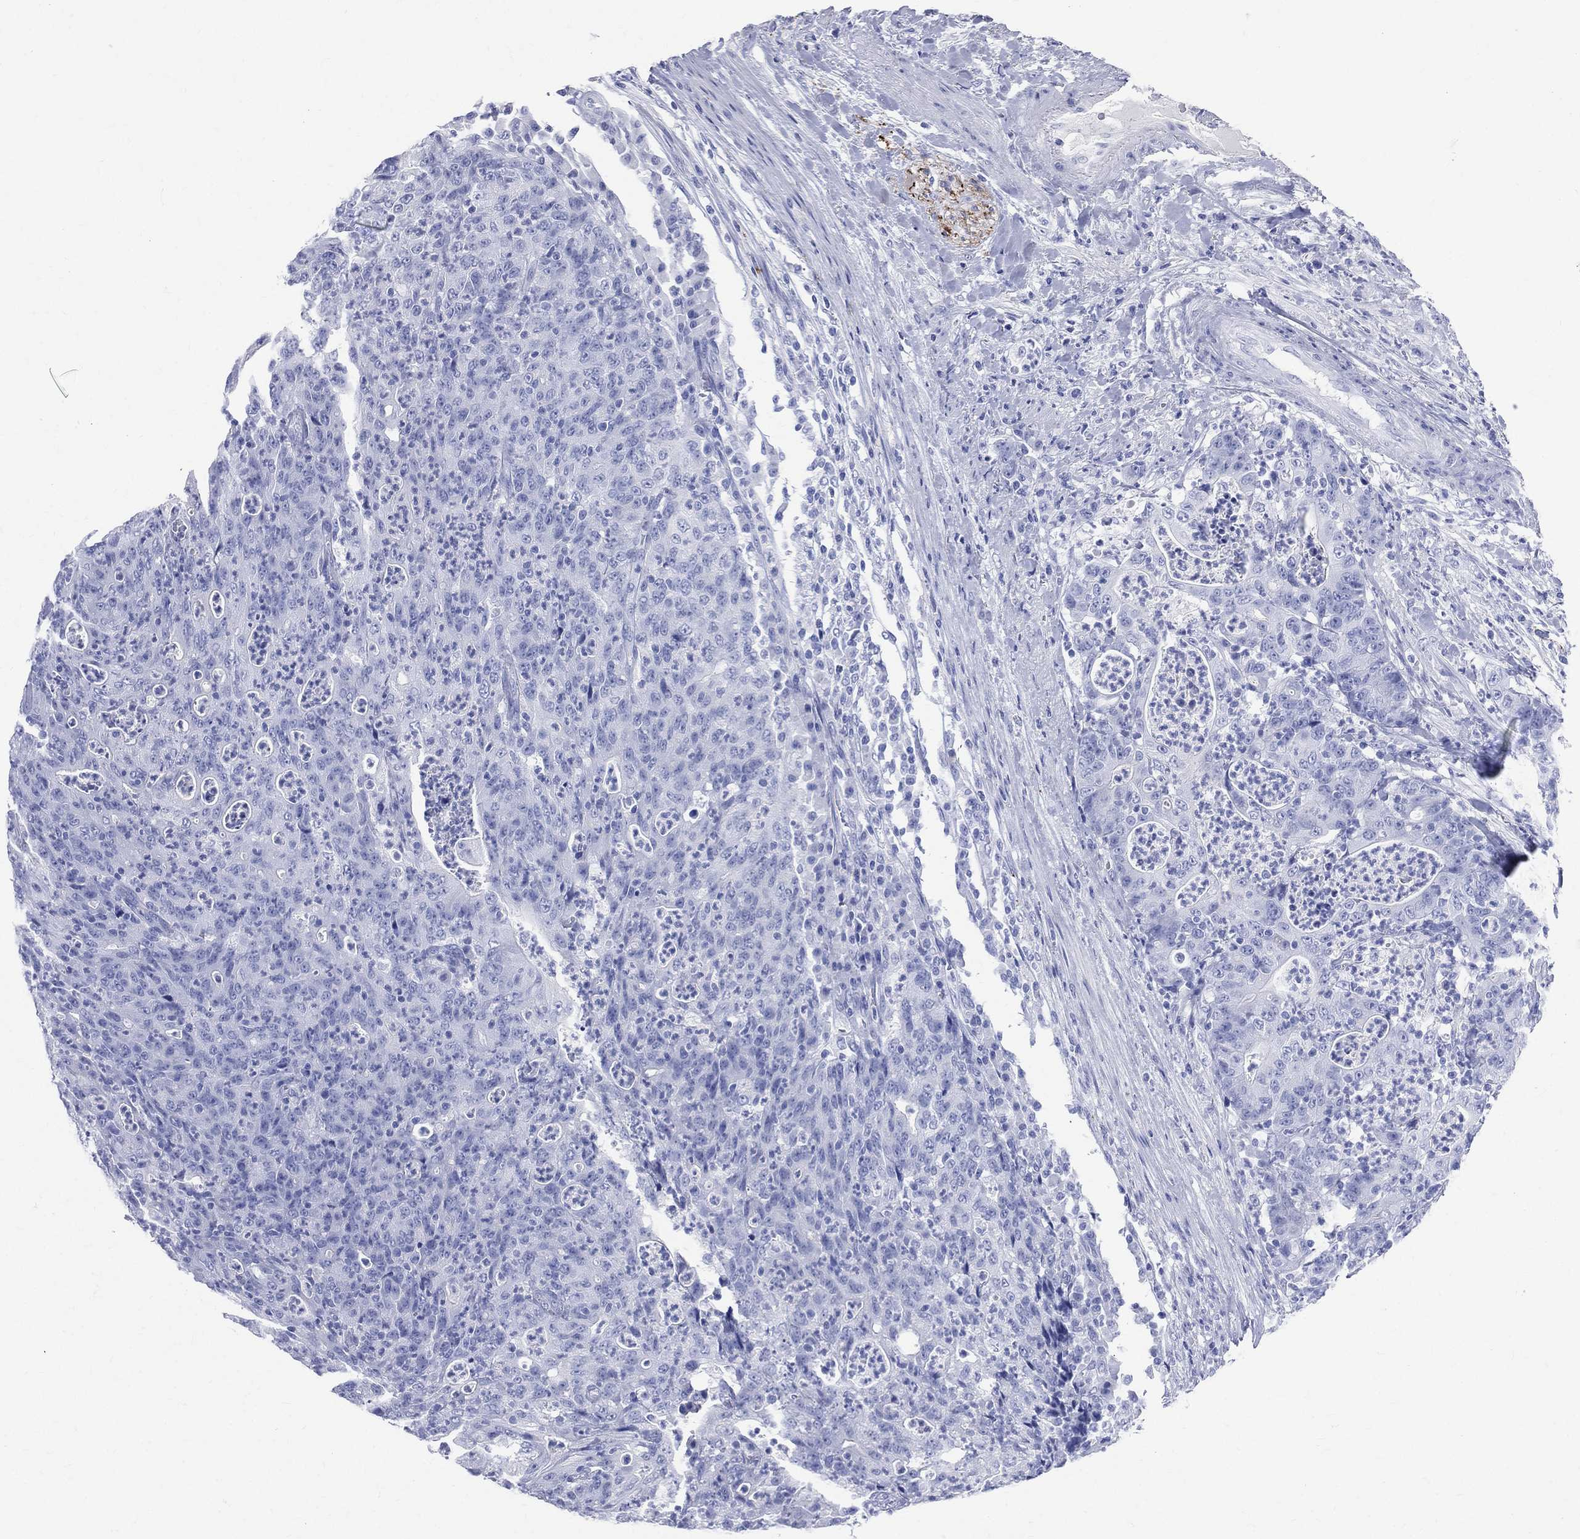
{"staining": {"intensity": "negative", "quantity": "none", "location": "none"}, "tissue": "colorectal cancer", "cell_type": "Tumor cells", "image_type": "cancer", "snomed": [{"axis": "morphology", "description": "Adenocarcinoma, NOS"}, {"axis": "topography", "description": "Colon"}], "caption": "A photomicrograph of colorectal adenocarcinoma stained for a protein displays no brown staining in tumor cells.", "gene": "SYP", "patient": {"sex": "male", "age": 70}}